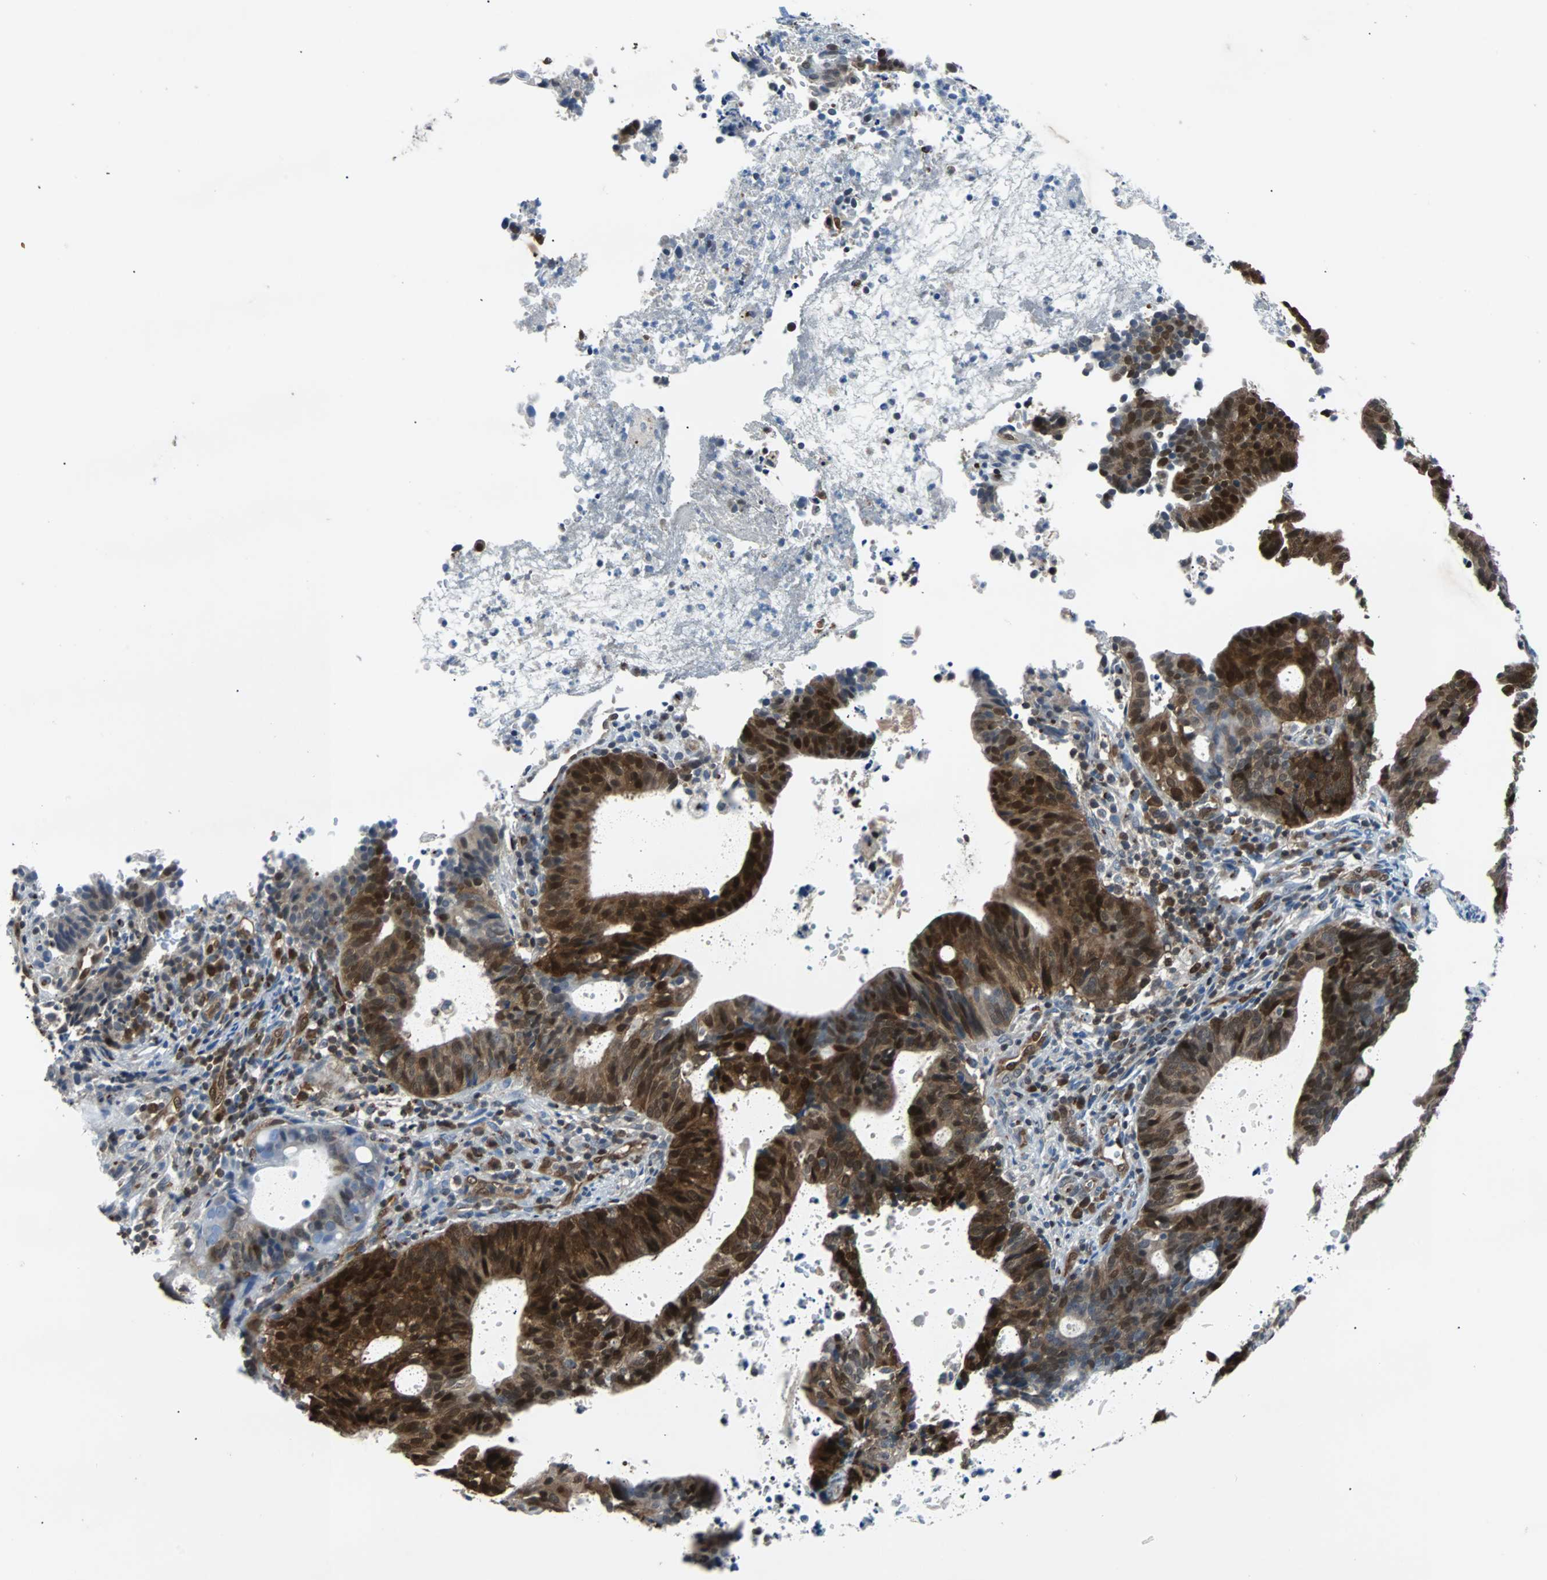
{"staining": {"intensity": "moderate", "quantity": ">75%", "location": "cytoplasmic/membranous,nuclear"}, "tissue": "endometrial cancer", "cell_type": "Tumor cells", "image_type": "cancer", "snomed": [{"axis": "morphology", "description": "Adenocarcinoma, NOS"}, {"axis": "topography", "description": "Uterus"}], "caption": "Brown immunohistochemical staining in human endometrial cancer (adenocarcinoma) demonstrates moderate cytoplasmic/membranous and nuclear expression in approximately >75% of tumor cells.", "gene": "MAP2K6", "patient": {"sex": "female", "age": 83}}